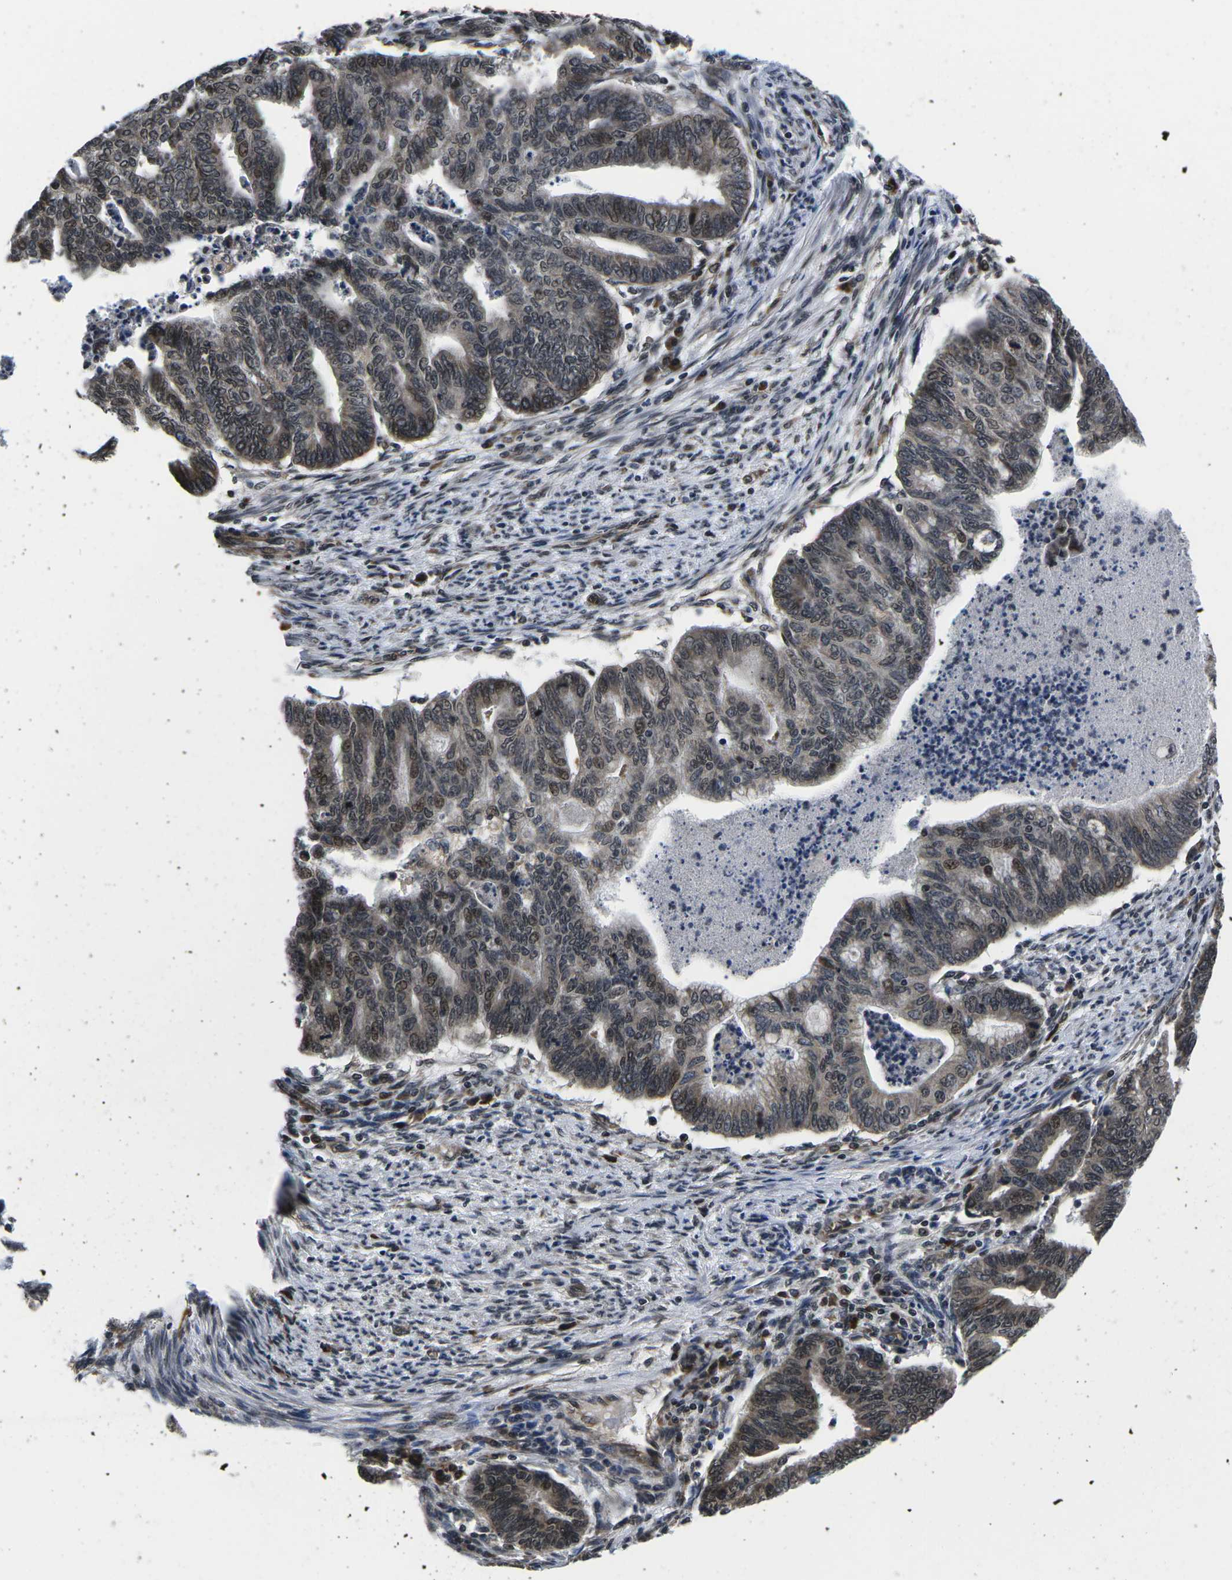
{"staining": {"intensity": "weak", "quantity": ">75%", "location": "cytoplasmic/membranous,nuclear"}, "tissue": "endometrial cancer", "cell_type": "Tumor cells", "image_type": "cancer", "snomed": [{"axis": "morphology", "description": "Adenocarcinoma, NOS"}, {"axis": "topography", "description": "Endometrium"}], "caption": "This is a micrograph of immunohistochemistry staining of endometrial cancer (adenocarcinoma), which shows weak expression in the cytoplasmic/membranous and nuclear of tumor cells.", "gene": "CCNE1", "patient": {"sex": "female", "age": 79}}